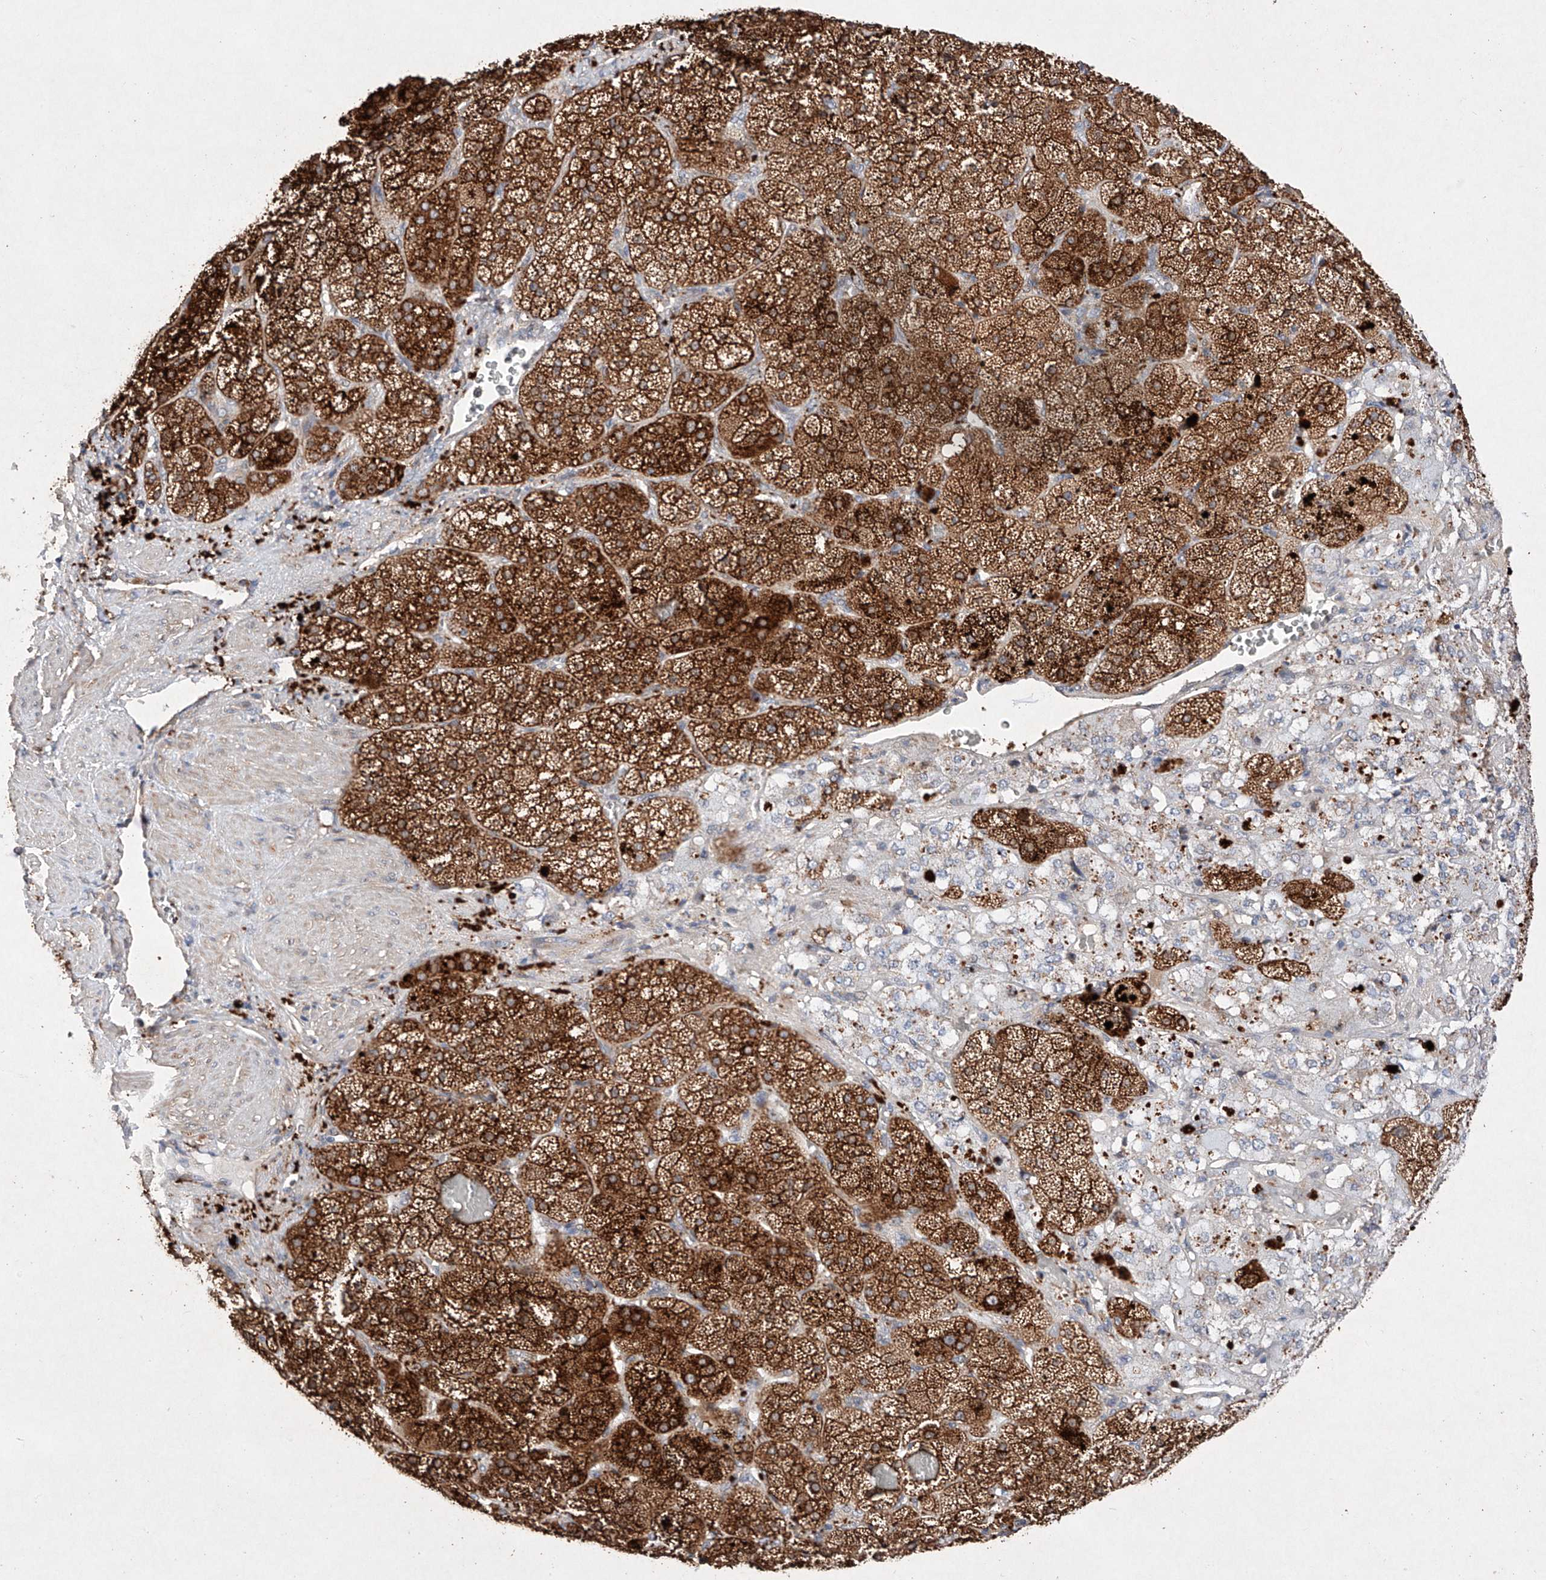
{"staining": {"intensity": "strong", "quantity": ">75%", "location": "cytoplasmic/membranous"}, "tissue": "adrenal gland", "cell_type": "Glandular cells", "image_type": "normal", "snomed": [{"axis": "morphology", "description": "Normal tissue, NOS"}, {"axis": "topography", "description": "Adrenal gland"}], "caption": "Protein expression analysis of normal adrenal gland shows strong cytoplasmic/membranous expression in approximately >75% of glandular cells.", "gene": "C6orf62", "patient": {"sex": "male", "age": 57}}